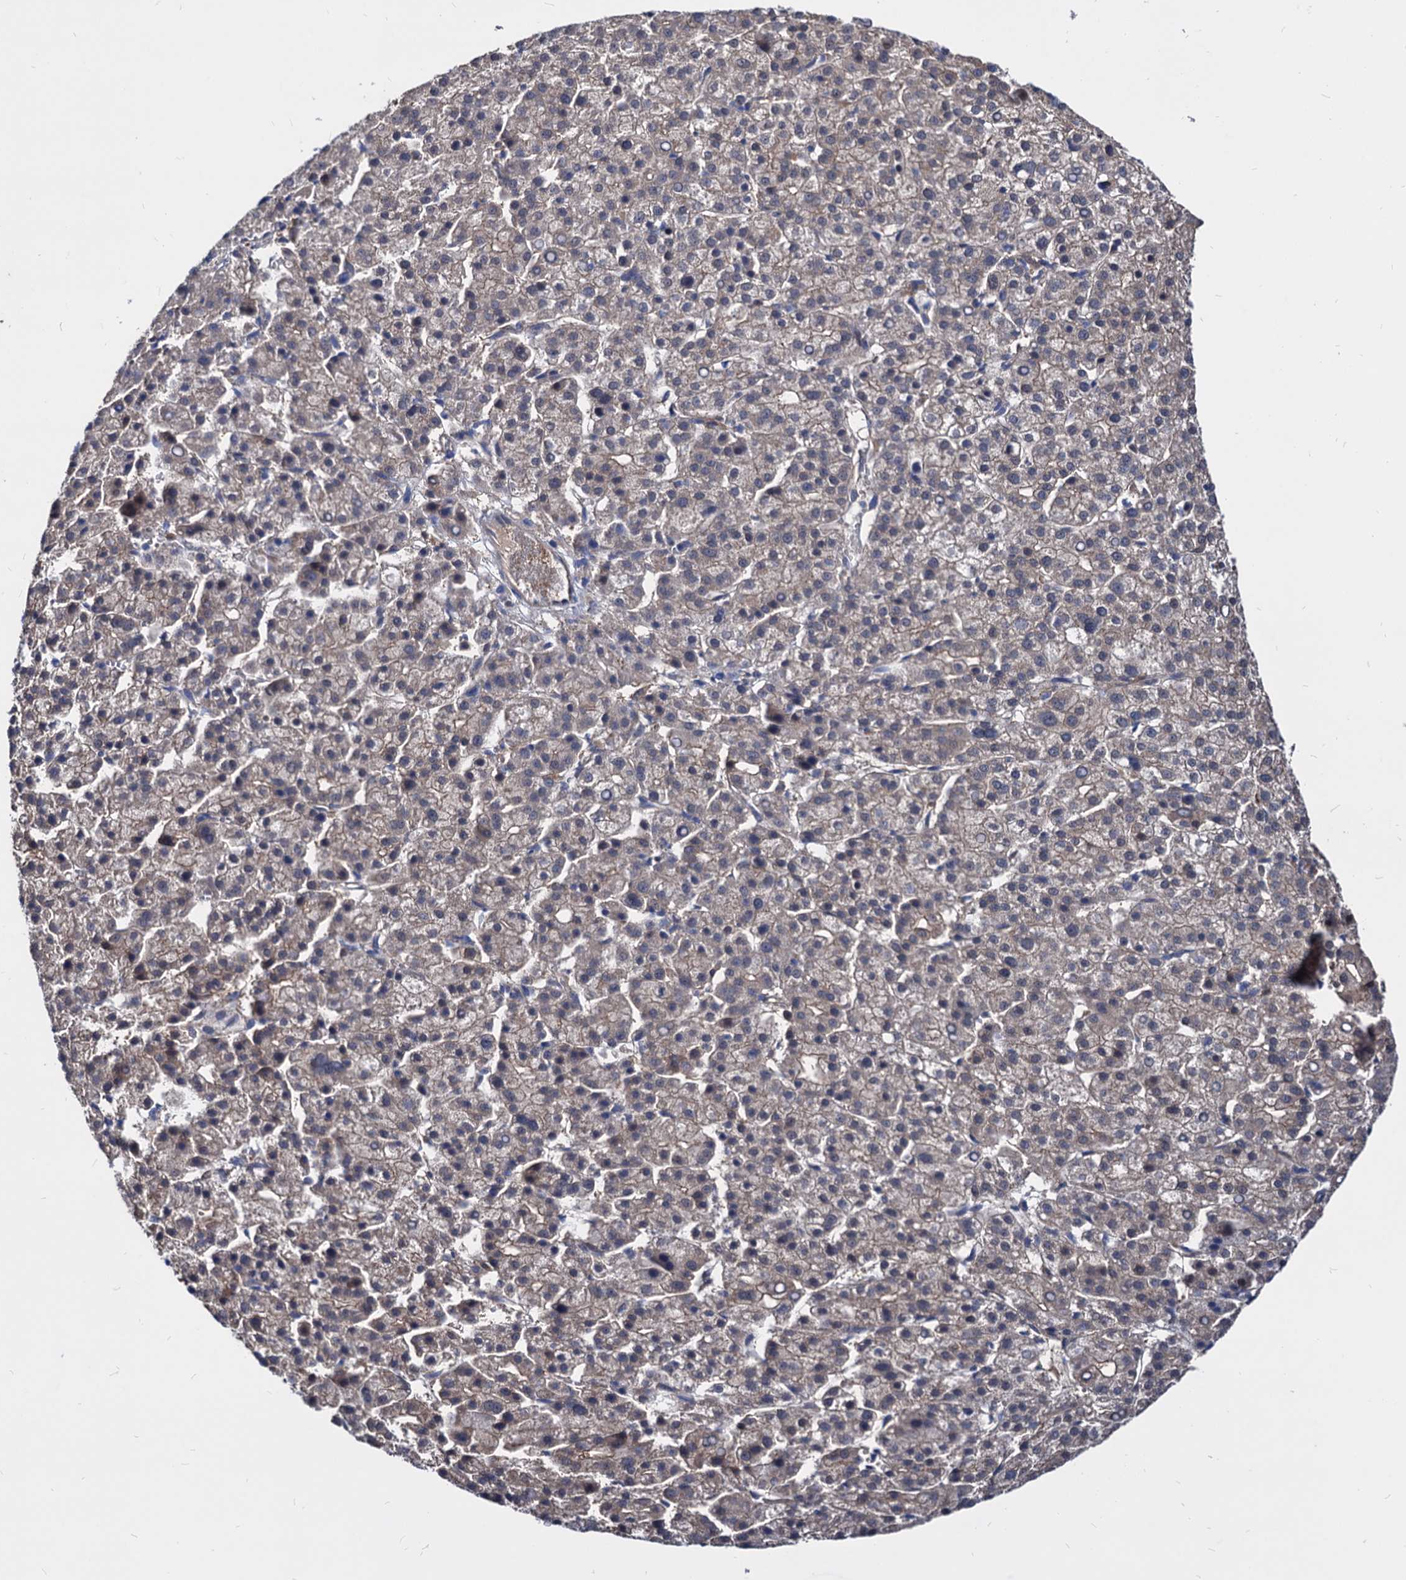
{"staining": {"intensity": "weak", "quantity": "25%-75%", "location": "cytoplasmic/membranous"}, "tissue": "liver cancer", "cell_type": "Tumor cells", "image_type": "cancer", "snomed": [{"axis": "morphology", "description": "Carcinoma, Hepatocellular, NOS"}, {"axis": "topography", "description": "Liver"}], "caption": "Tumor cells reveal low levels of weak cytoplasmic/membranous positivity in approximately 25%-75% of cells in hepatocellular carcinoma (liver).", "gene": "CPPED1", "patient": {"sex": "female", "age": 58}}